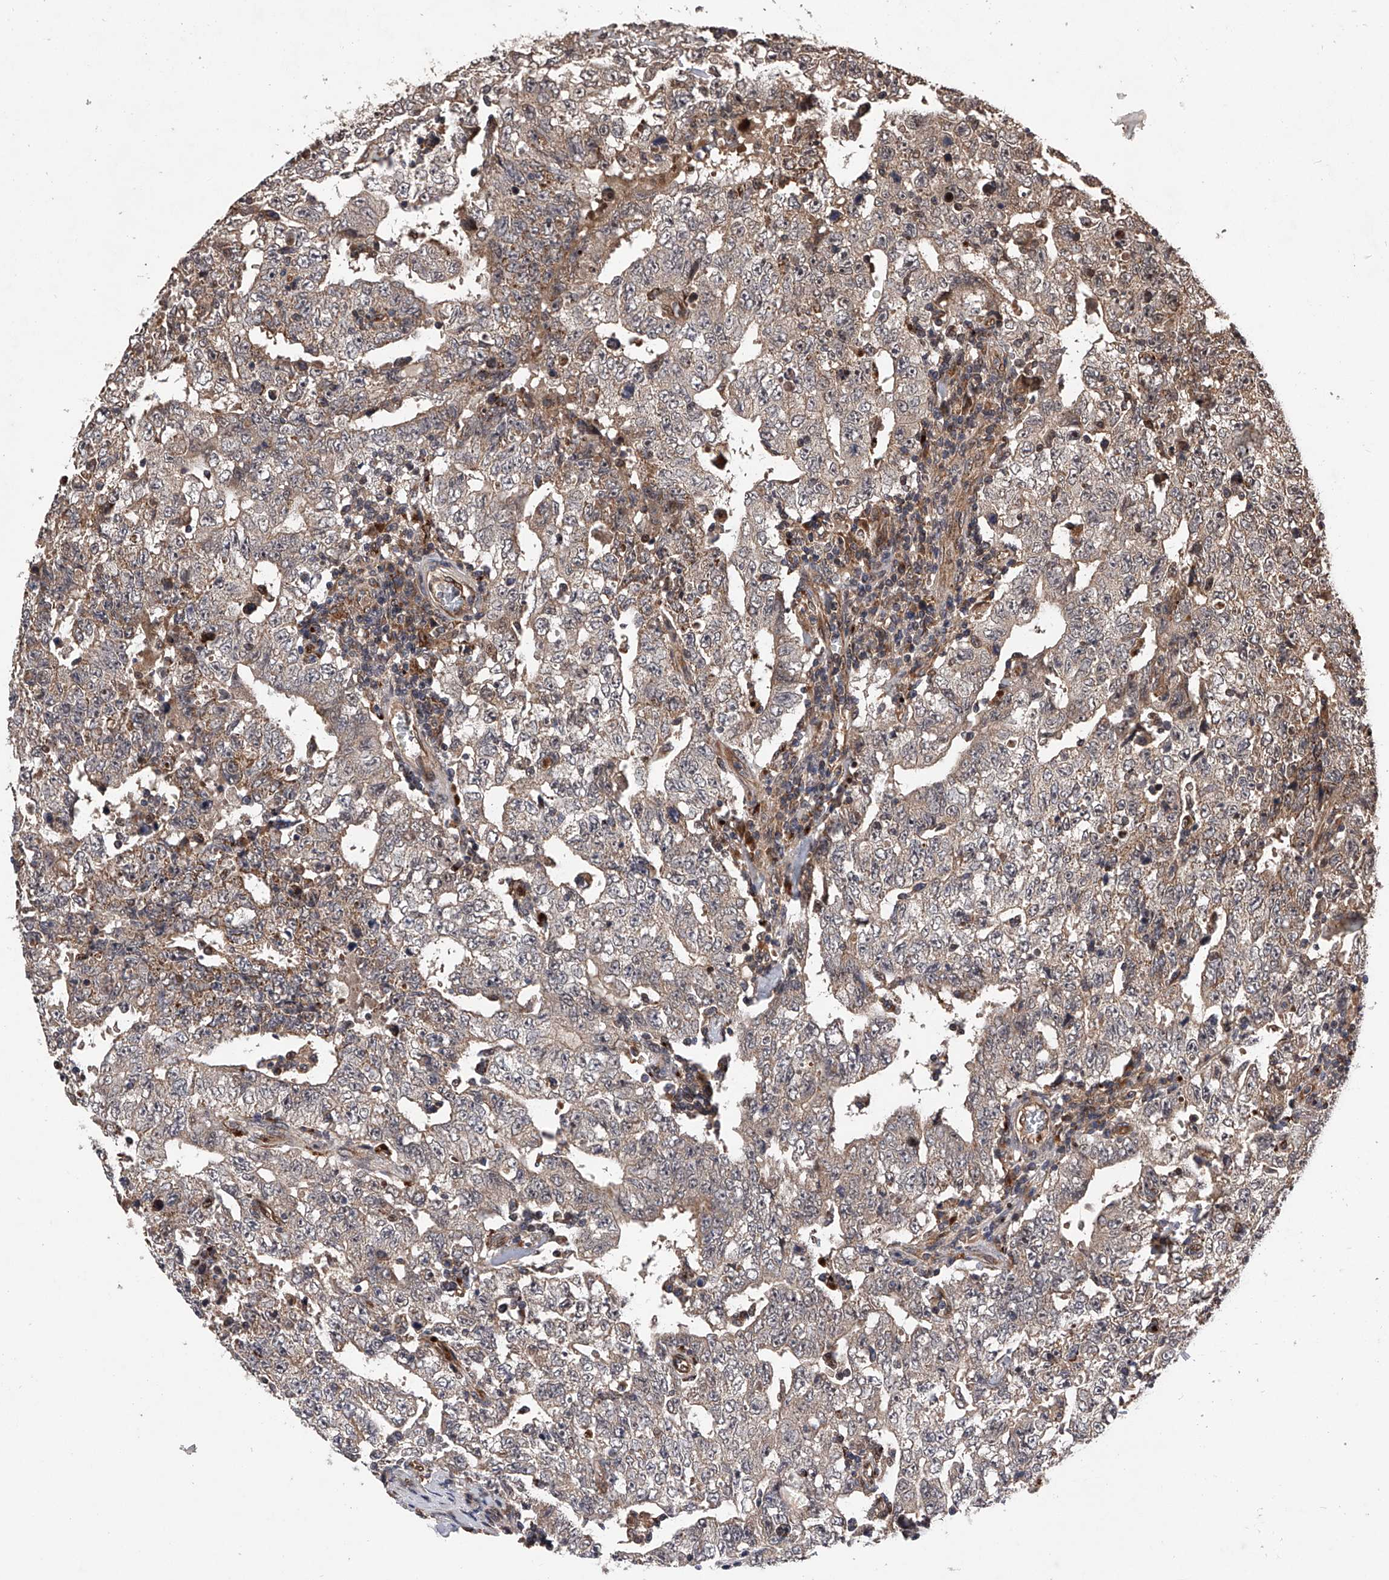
{"staining": {"intensity": "weak", "quantity": "<25%", "location": "cytoplasmic/membranous"}, "tissue": "testis cancer", "cell_type": "Tumor cells", "image_type": "cancer", "snomed": [{"axis": "morphology", "description": "Carcinoma, Embryonal, NOS"}, {"axis": "topography", "description": "Testis"}], "caption": "The photomicrograph reveals no significant expression in tumor cells of testis embryonal carcinoma. (IHC, brightfield microscopy, high magnification).", "gene": "MAP3K11", "patient": {"sex": "male", "age": 26}}